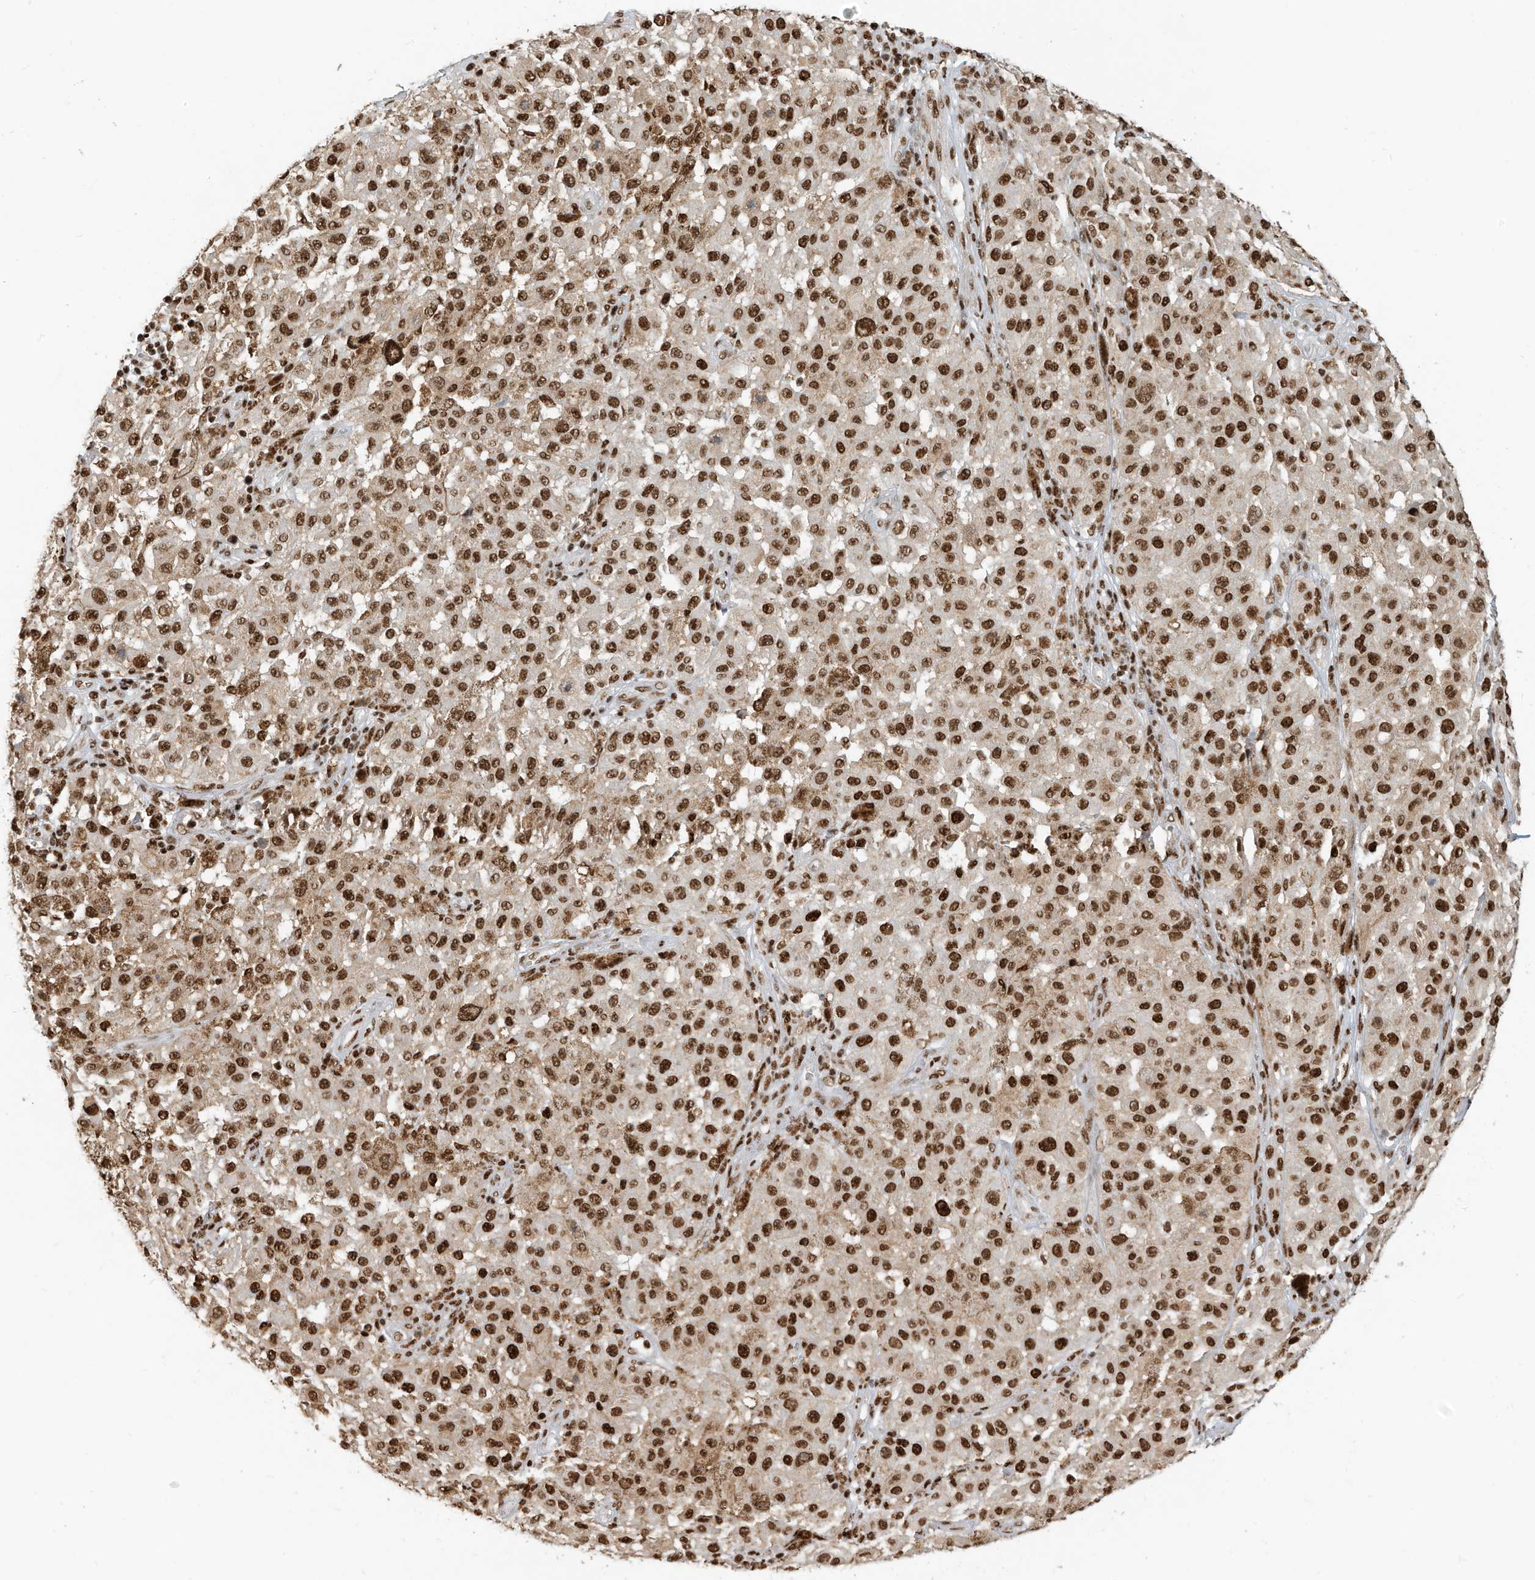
{"staining": {"intensity": "strong", "quantity": ">75%", "location": "nuclear"}, "tissue": "melanoma", "cell_type": "Tumor cells", "image_type": "cancer", "snomed": [{"axis": "morphology", "description": "Malignant melanoma, NOS"}, {"axis": "topography", "description": "Skin"}], "caption": "IHC photomicrograph of melanoma stained for a protein (brown), which displays high levels of strong nuclear positivity in approximately >75% of tumor cells.", "gene": "SAMD15", "patient": {"sex": "female", "age": 64}}